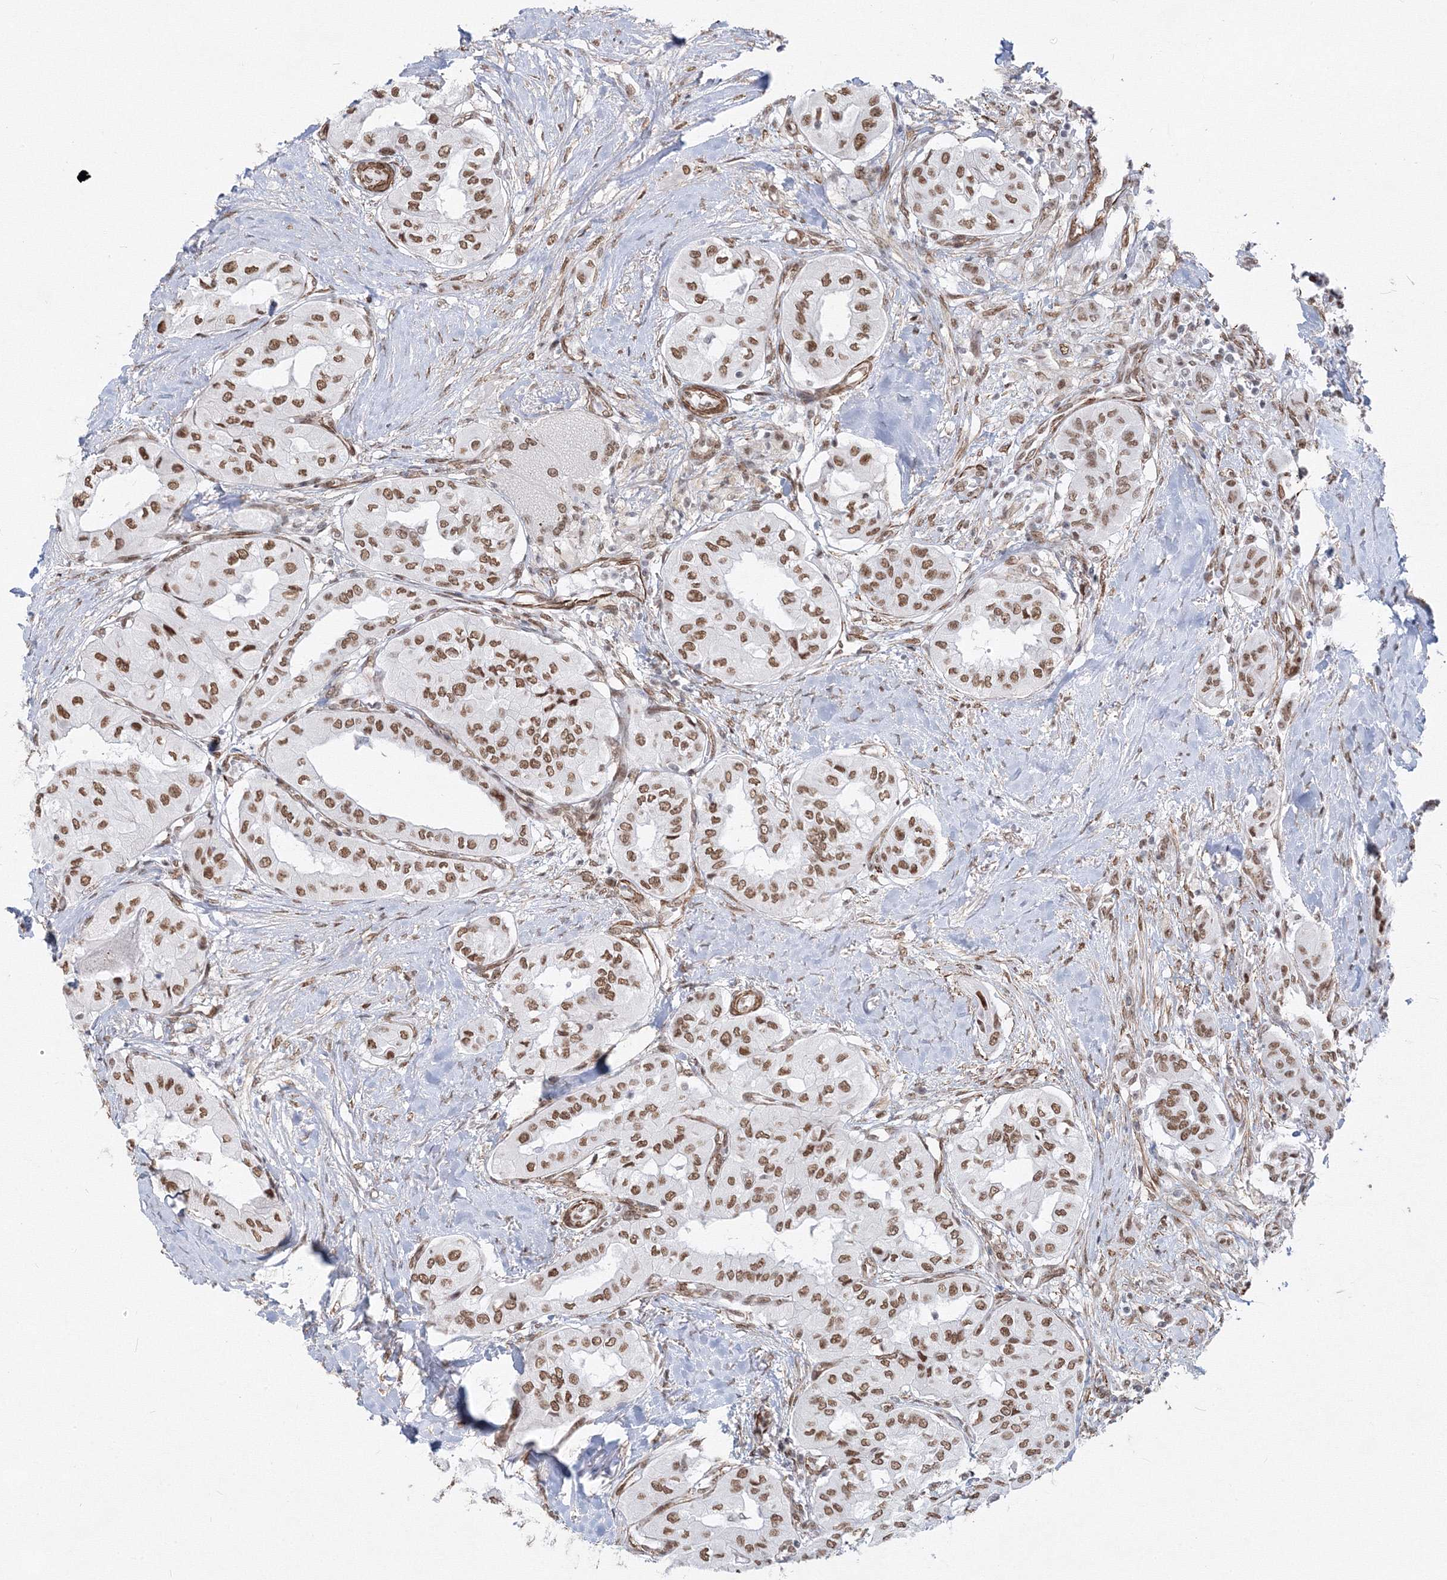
{"staining": {"intensity": "moderate", "quantity": ">75%", "location": "nuclear"}, "tissue": "thyroid cancer", "cell_type": "Tumor cells", "image_type": "cancer", "snomed": [{"axis": "morphology", "description": "Papillary adenocarcinoma, NOS"}, {"axis": "topography", "description": "Thyroid gland"}], "caption": "Immunohistochemical staining of thyroid cancer exhibits medium levels of moderate nuclear expression in about >75% of tumor cells. Nuclei are stained in blue.", "gene": "ZNF638", "patient": {"sex": "female", "age": 59}}